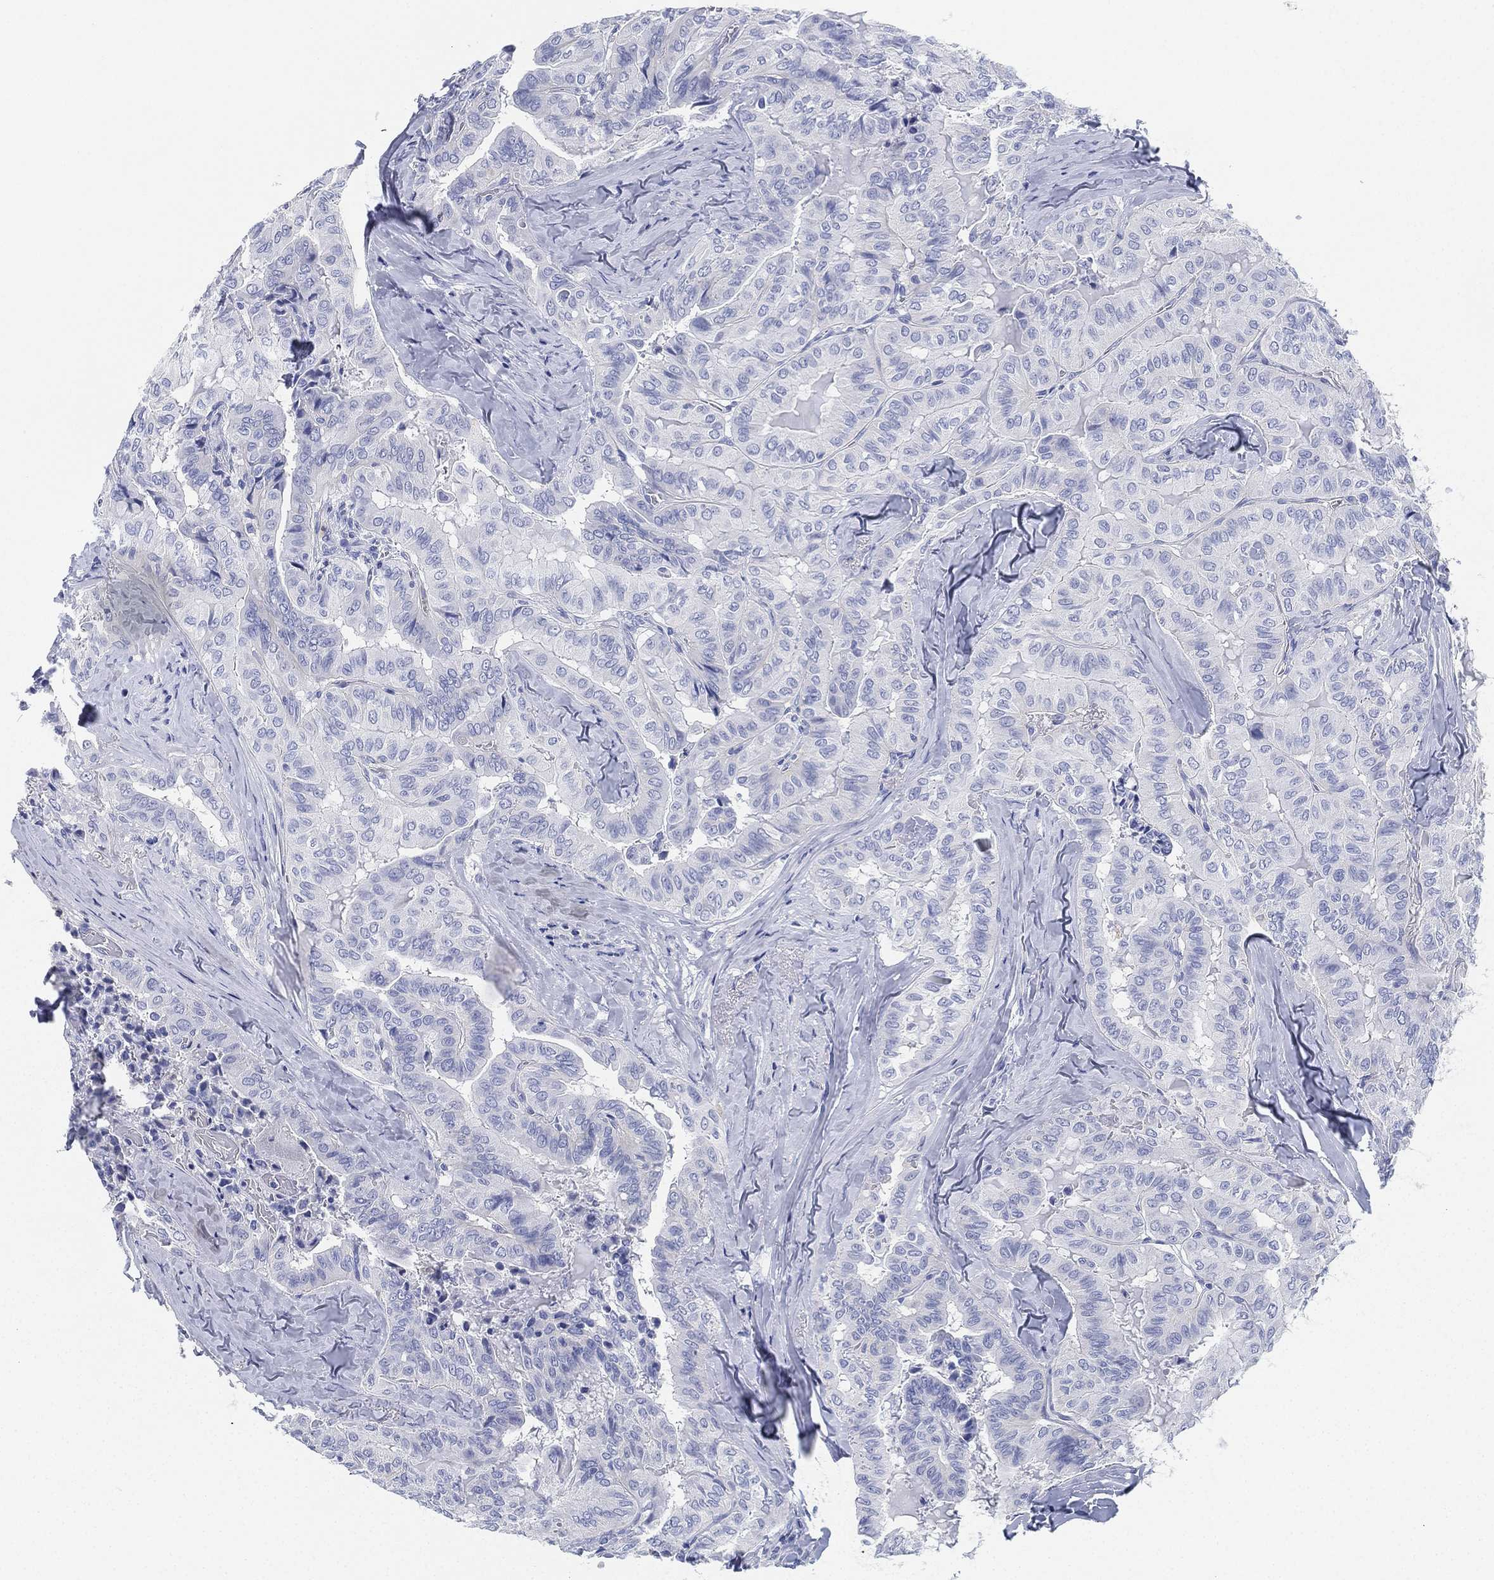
{"staining": {"intensity": "negative", "quantity": "none", "location": "none"}, "tissue": "thyroid cancer", "cell_type": "Tumor cells", "image_type": "cancer", "snomed": [{"axis": "morphology", "description": "Papillary adenocarcinoma, NOS"}, {"axis": "topography", "description": "Thyroid gland"}], "caption": "IHC histopathology image of human papillary adenocarcinoma (thyroid) stained for a protein (brown), which exhibits no positivity in tumor cells.", "gene": "DEFB121", "patient": {"sex": "female", "age": 68}}